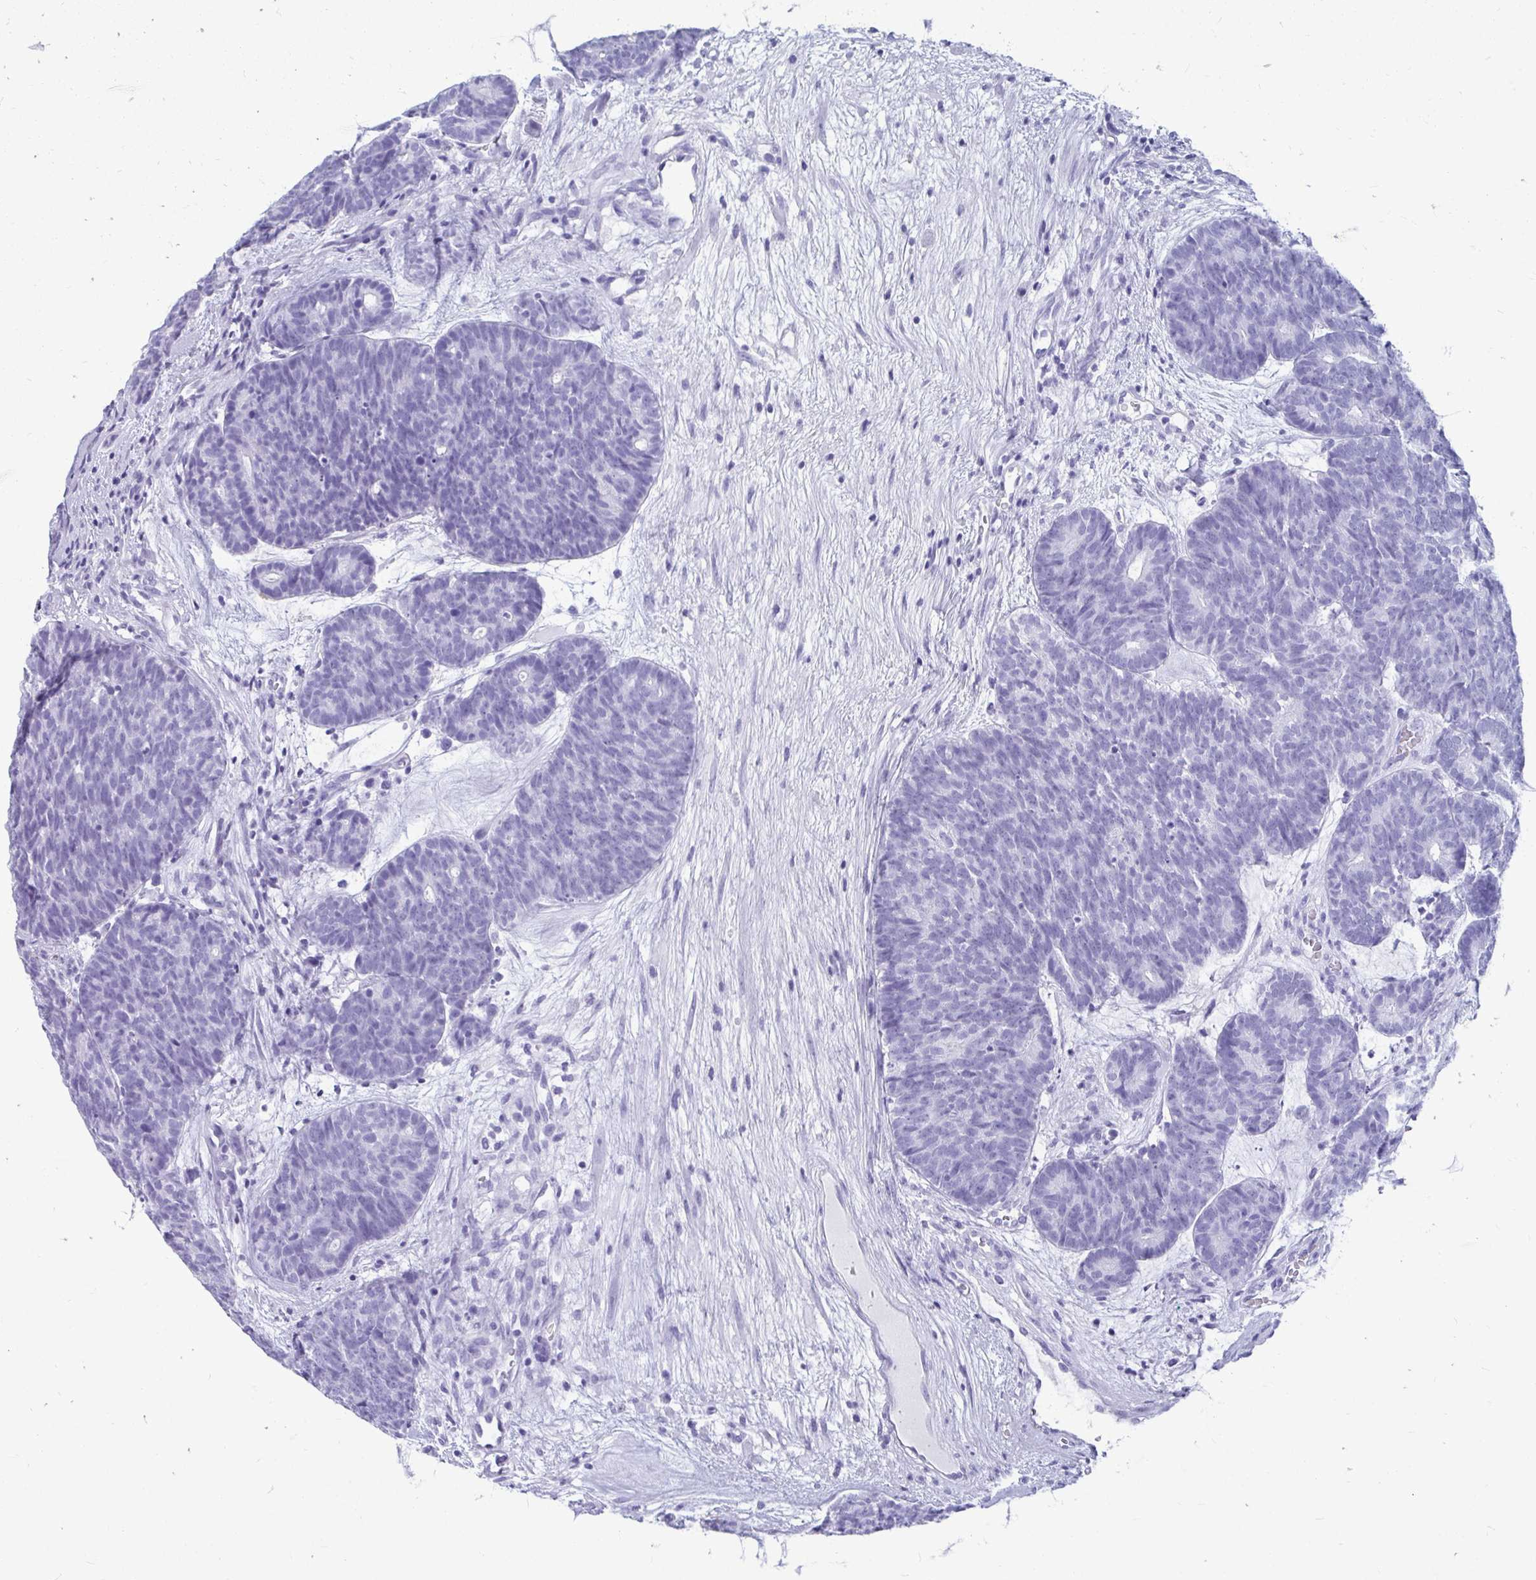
{"staining": {"intensity": "negative", "quantity": "none", "location": "none"}, "tissue": "head and neck cancer", "cell_type": "Tumor cells", "image_type": "cancer", "snomed": [{"axis": "morphology", "description": "Adenocarcinoma, NOS"}, {"axis": "topography", "description": "Head-Neck"}], "caption": "Tumor cells are negative for protein expression in human head and neck cancer (adenocarcinoma). (DAB (3,3'-diaminobenzidine) IHC with hematoxylin counter stain).", "gene": "OR10R2", "patient": {"sex": "female", "age": 81}}